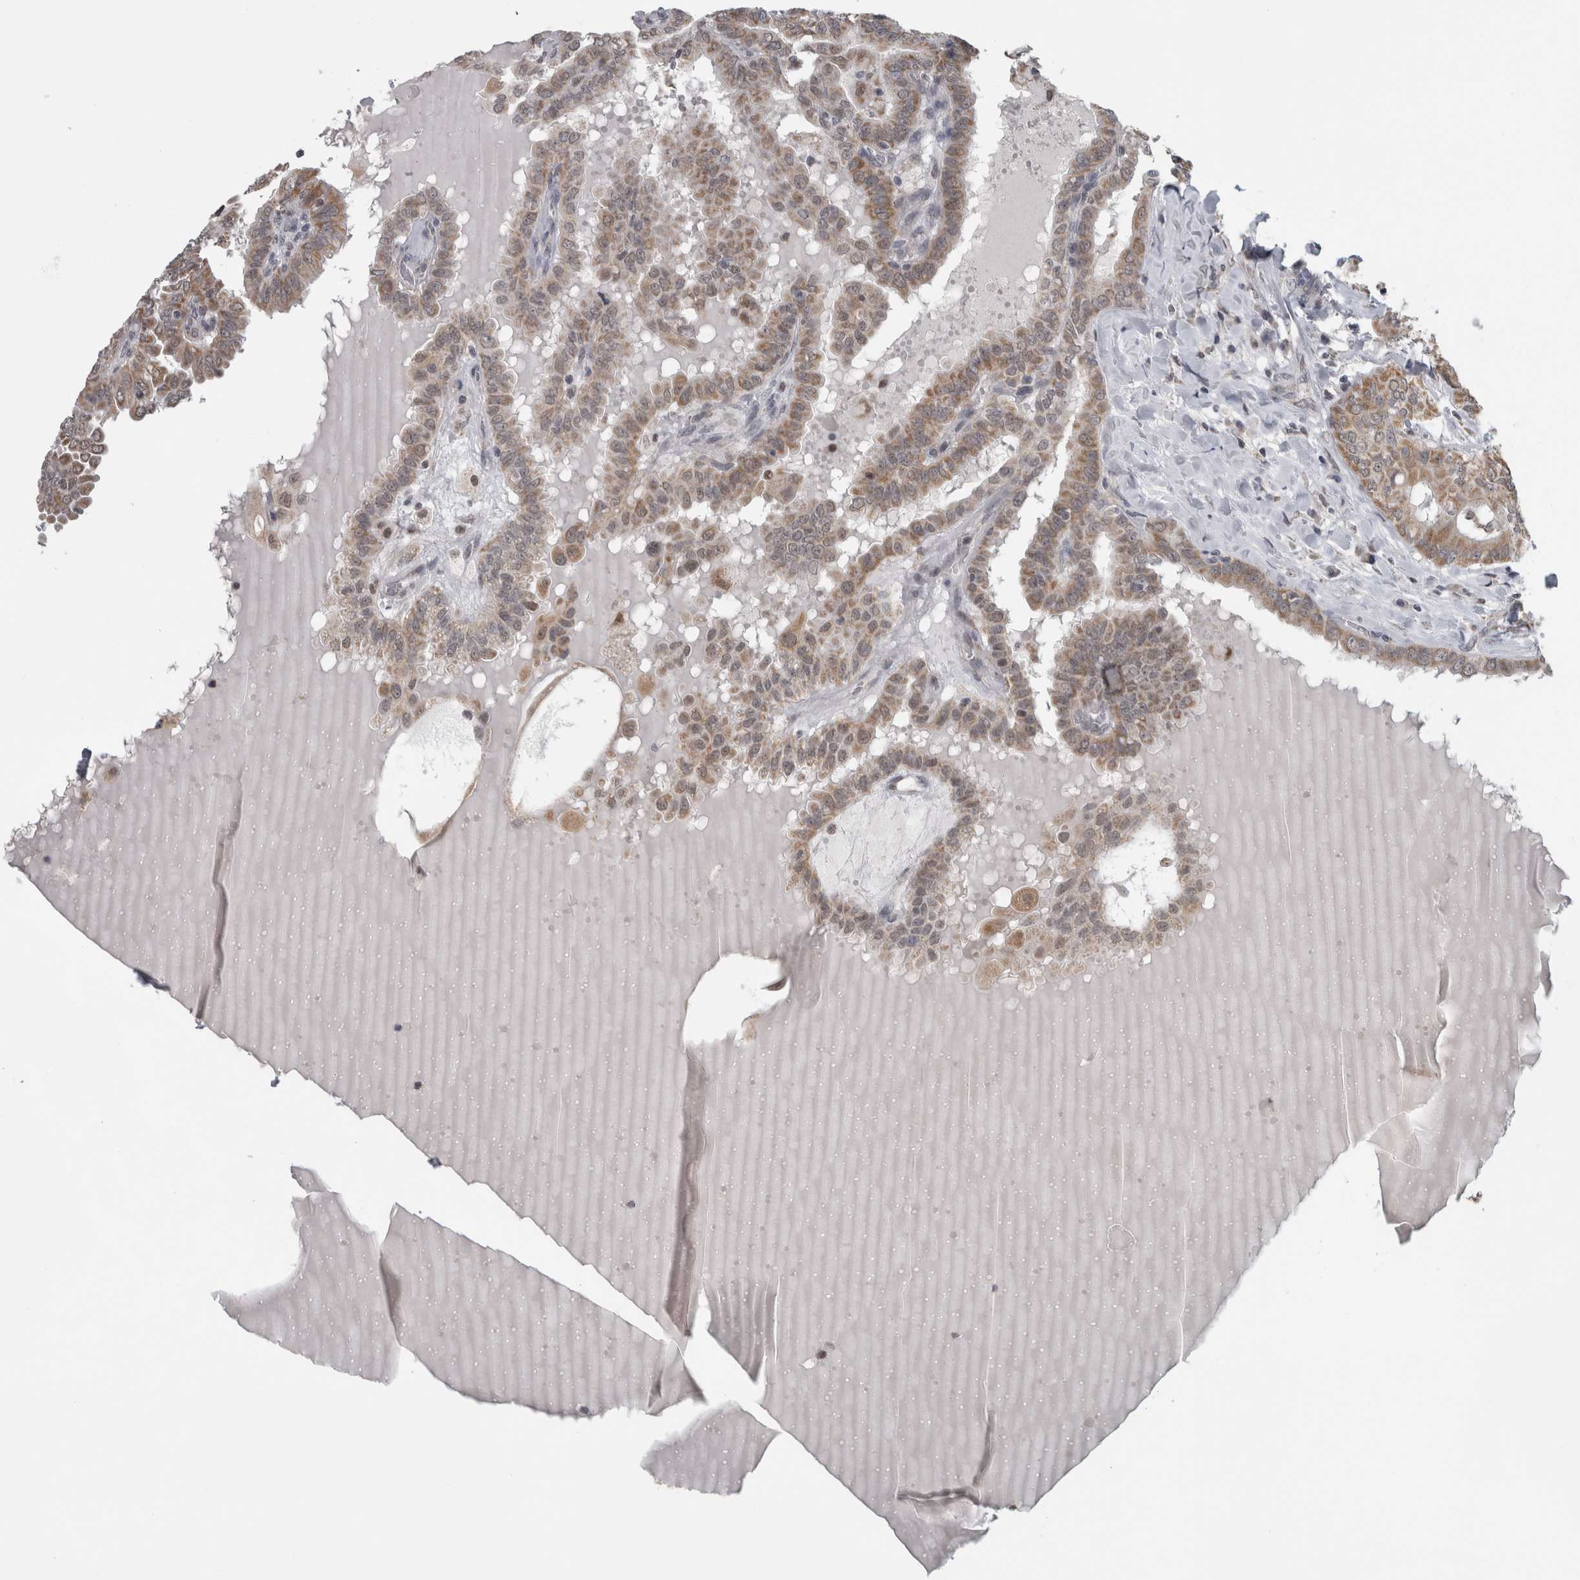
{"staining": {"intensity": "moderate", "quantity": ">75%", "location": "cytoplasmic/membranous"}, "tissue": "thyroid cancer", "cell_type": "Tumor cells", "image_type": "cancer", "snomed": [{"axis": "morphology", "description": "Papillary adenocarcinoma, NOS"}, {"axis": "topography", "description": "Thyroid gland"}], "caption": "This histopathology image exhibits thyroid cancer (papillary adenocarcinoma) stained with IHC to label a protein in brown. The cytoplasmic/membranous of tumor cells show moderate positivity for the protein. Nuclei are counter-stained blue.", "gene": "OR2K2", "patient": {"sex": "male", "age": 33}}